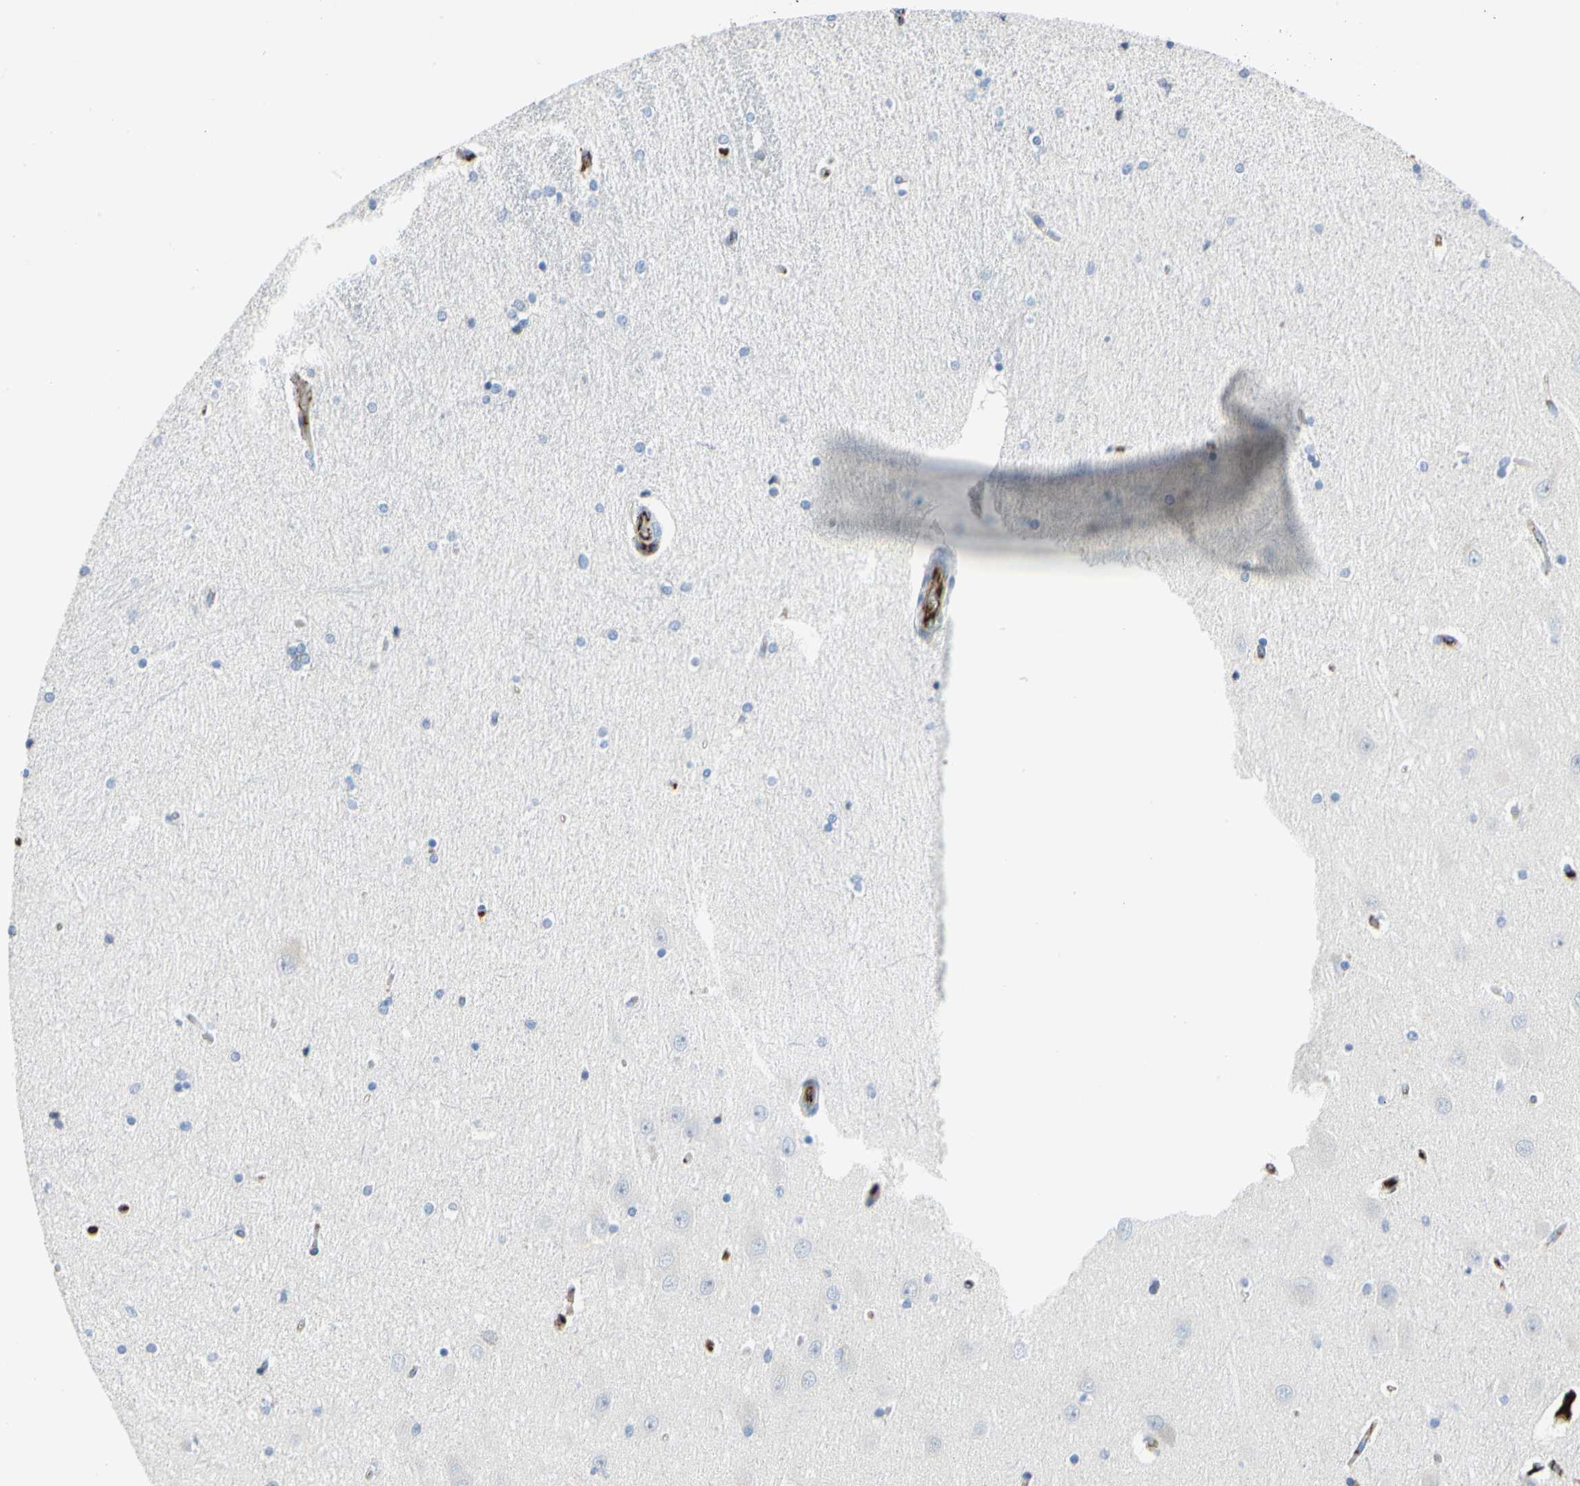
{"staining": {"intensity": "negative", "quantity": "none", "location": "none"}, "tissue": "hippocampus", "cell_type": "Glial cells", "image_type": "normal", "snomed": [{"axis": "morphology", "description": "Normal tissue, NOS"}, {"axis": "topography", "description": "Hippocampus"}], "caption": "High magnification brightfield microscopy of benign hippocampus stained with DAB (3,3'-diaminobenzidine) (brown) and counterstained with hematoxylin (blue): glial cells show no significant expression.", "gene": "FGB", "patient": {"sex": "female", "age": 54}}